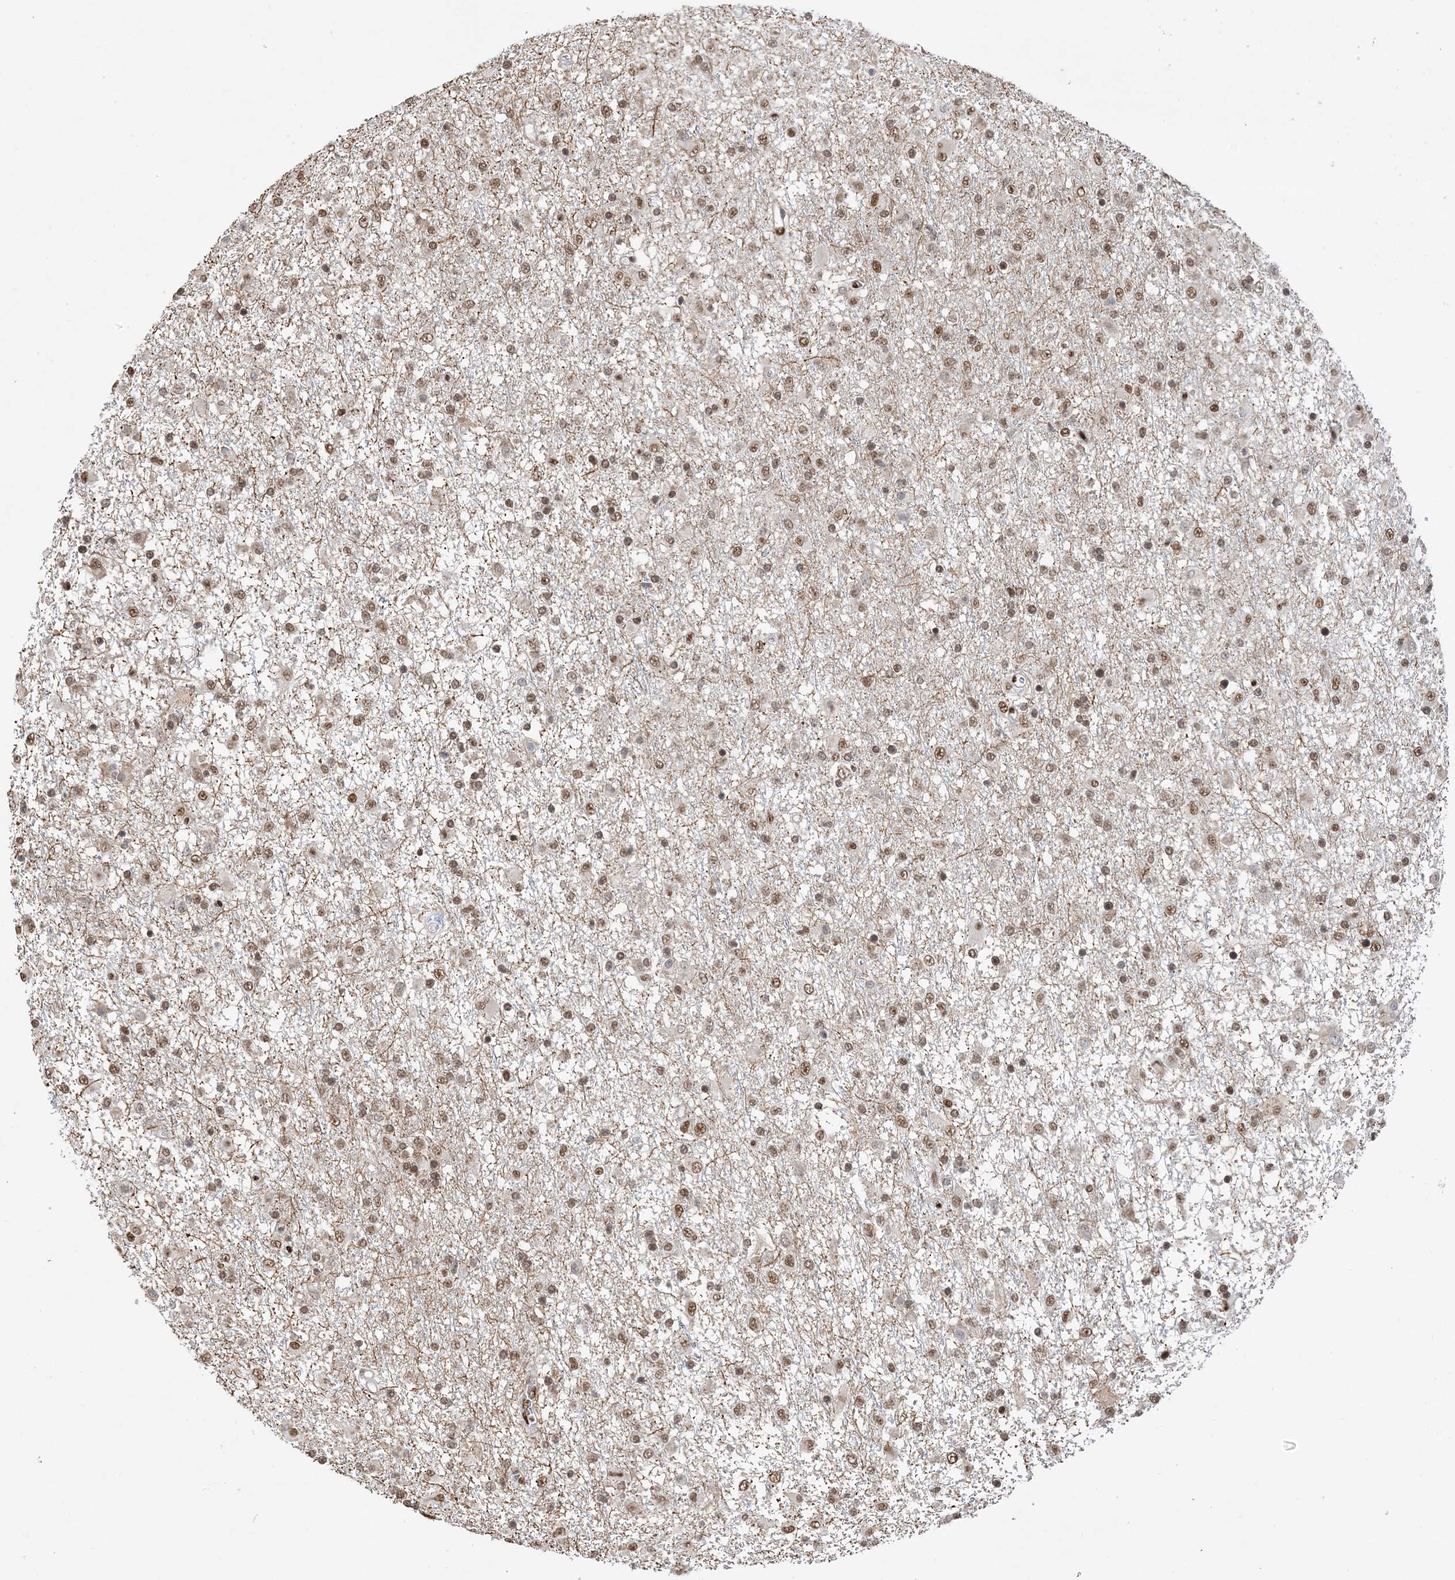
{"staining": {"intensity": "moderate", "quantity": ">75%", "location": "nuclear"}, "tissue": "glioma", "cell_type": "Tumor cells", "image_type": "cancer", "snomed": [{"axis": "morphology", "description": "Glioma, malignant, Low grade"}, {"axis": "topography", "description": "Brain"}], "caption": "Immunohistochemical staining of malignant low-grade glioma demonstrates medium levels of moderate nuclear protein staining in about >75% of tumor cells.", "gene": "SEPHS1", "patient": {"sex": "male", "age": 65}}